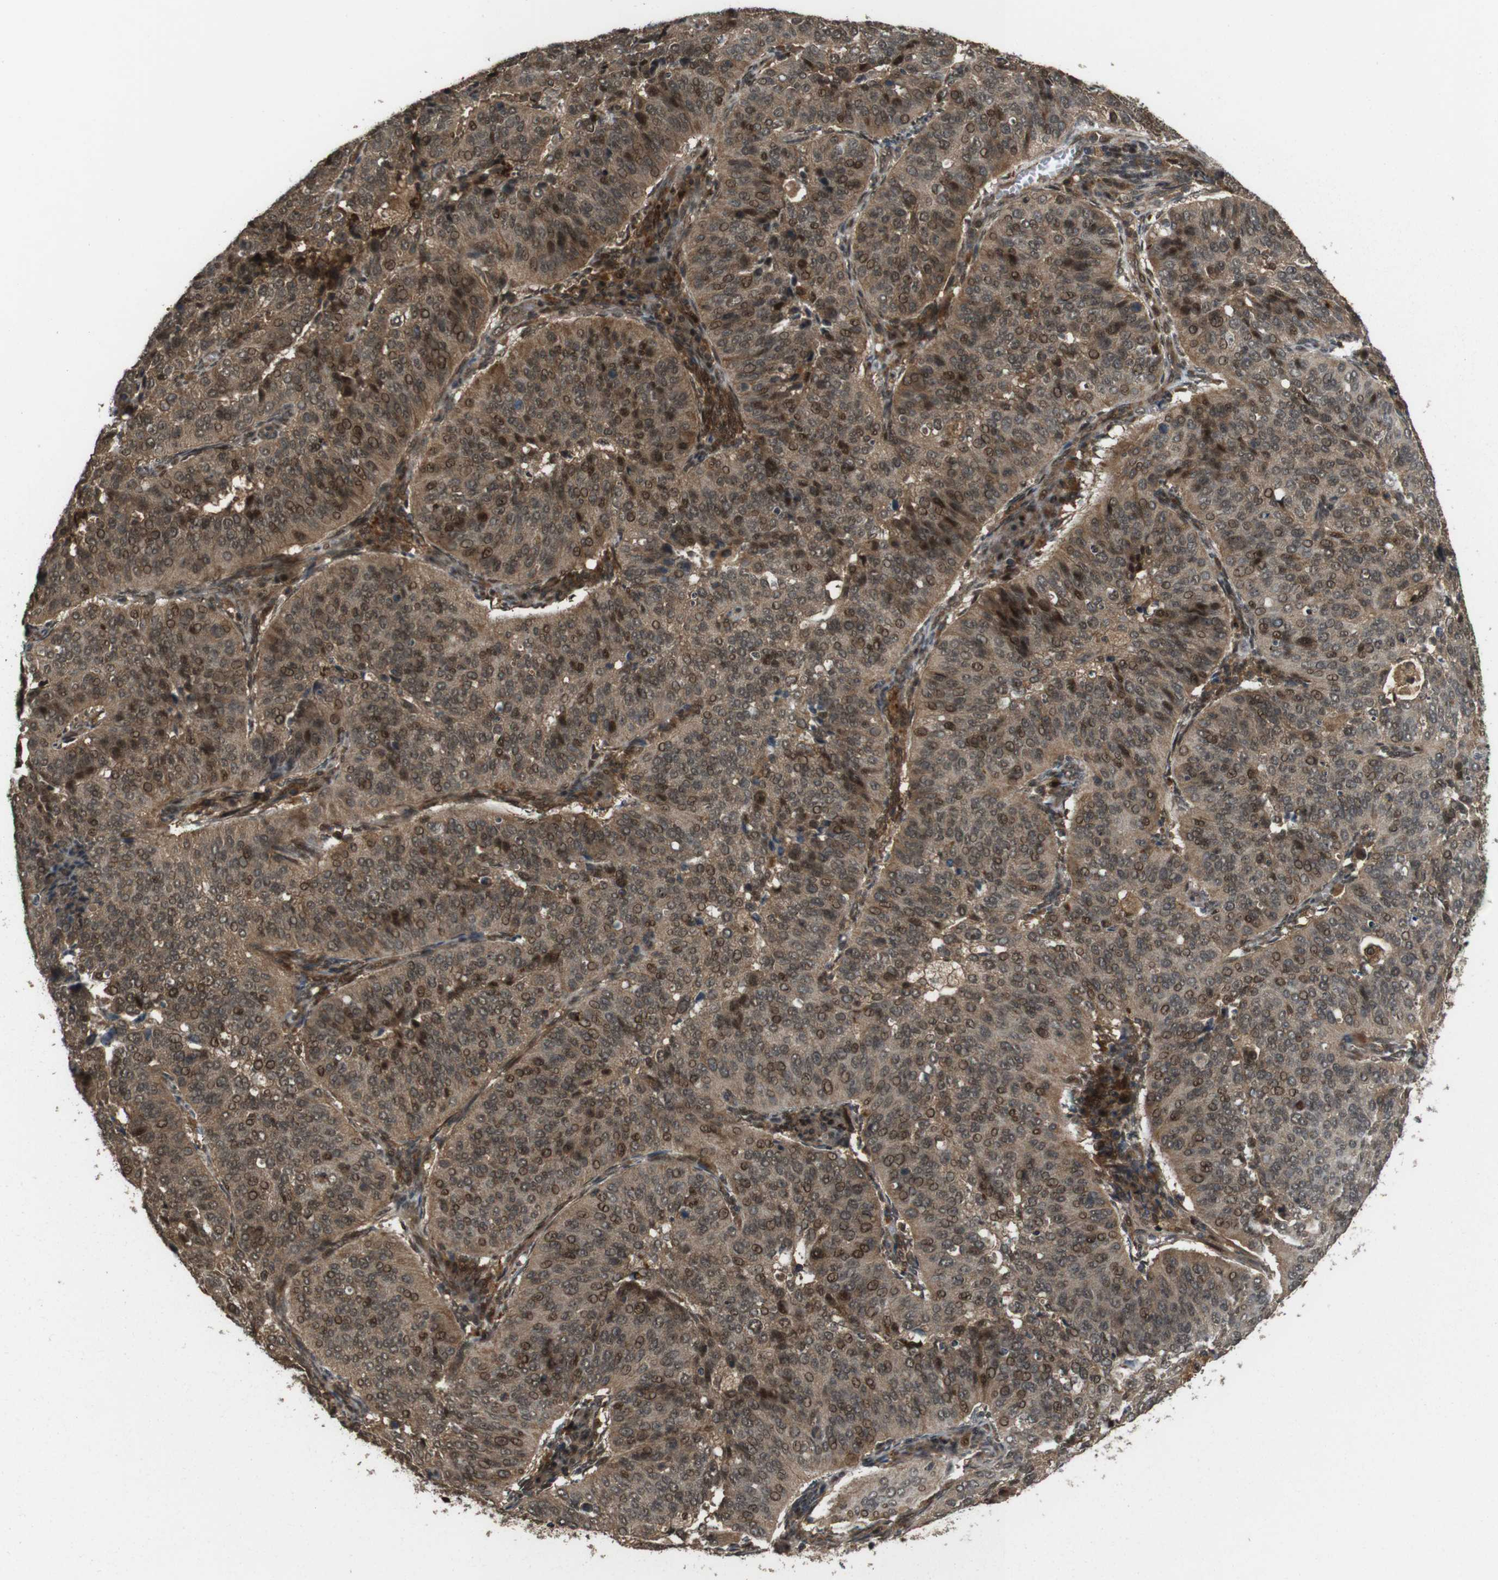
{"staining": {"intensity": "moderate", "quantity": ">75%", "location": "cytoplasmic/membranous,nuclear"}, "tissue": "cervical cancer", "cell_type": "Tumor cells", "image_type": "cancer", "snomed": [{"axis": "morphology", "description": "Normal tissue, NOS"}, {"axis": "morphology", "description": "Squamous cell carcinoma, NOS"}, {"axis": "topography", "description": "Cervix"}], "caption": "Approximately >75% of tumor cells in human cervical cancer (squamous cell carcinoma) display moderate cytoplasmic/membranous and nuclear protein expression as visualized by brown immunohistochemical staining.", "gene": "CDC34", "patient": {"sex": "female", "age": 39}}